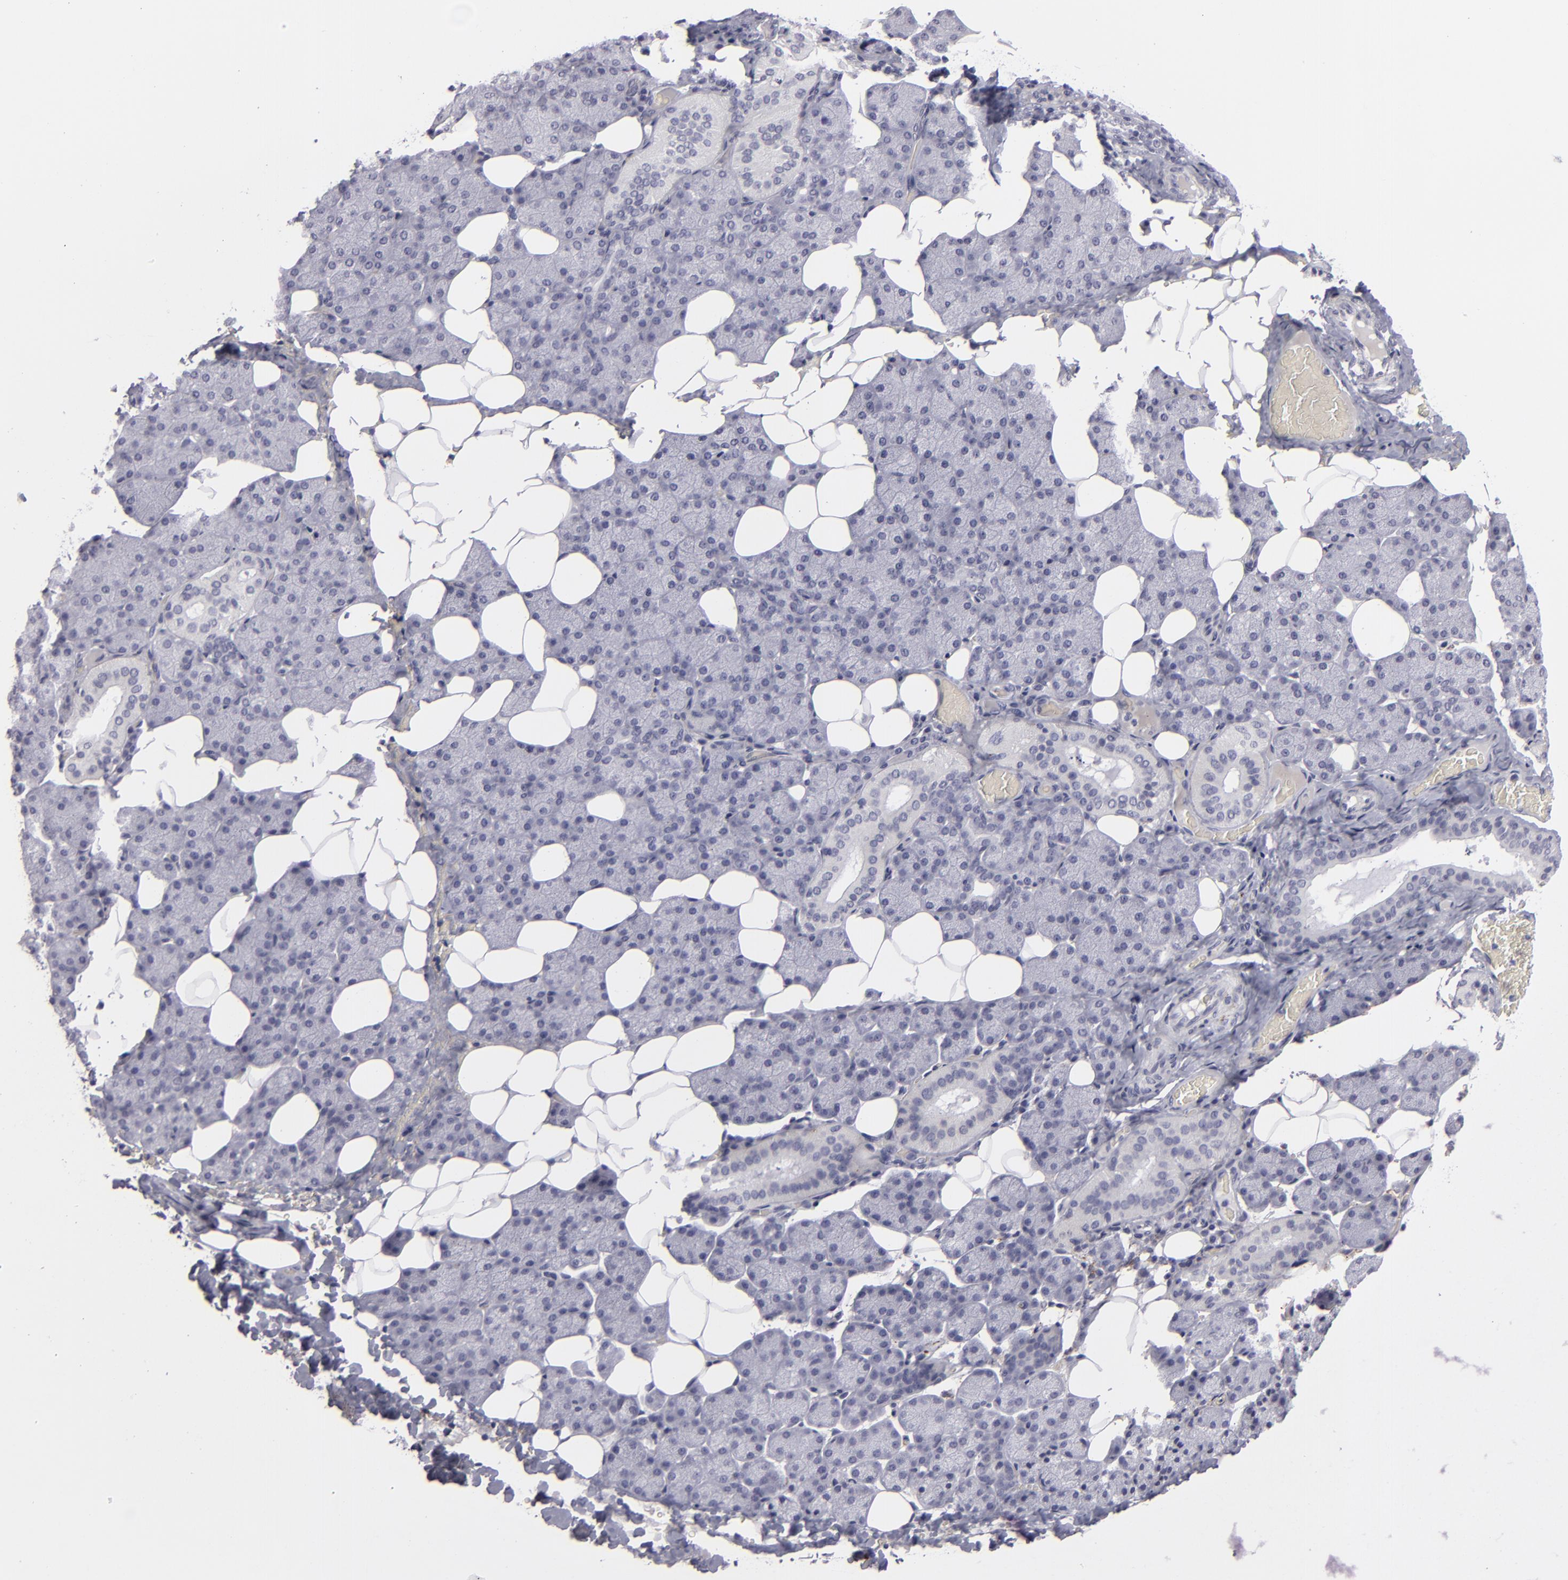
{"staining": {"intensity": "negative", "quantity": "none", "location": "none"}, "tissue": "salivary gland", "cell_type": "Glandular cells", "image_type": "normal", "snomed": [{"axis": "morphology", "description": "Normal tissue, NOS"}, {"axis": "topography", "description": "Lymph node"}, {"axis": "topography", "description": "Salivary gland"}], "caption": "This is a photomicrograph of immunohistochemistry (IHC) staining of normal salivary gland, which shows no positivity in glandular cells. (DAB (3,3'-diaminobenzidine) IHC with hematoxylin counter stain).", "gene": "C9", "patient": {"sex": "male", "age": 8}}